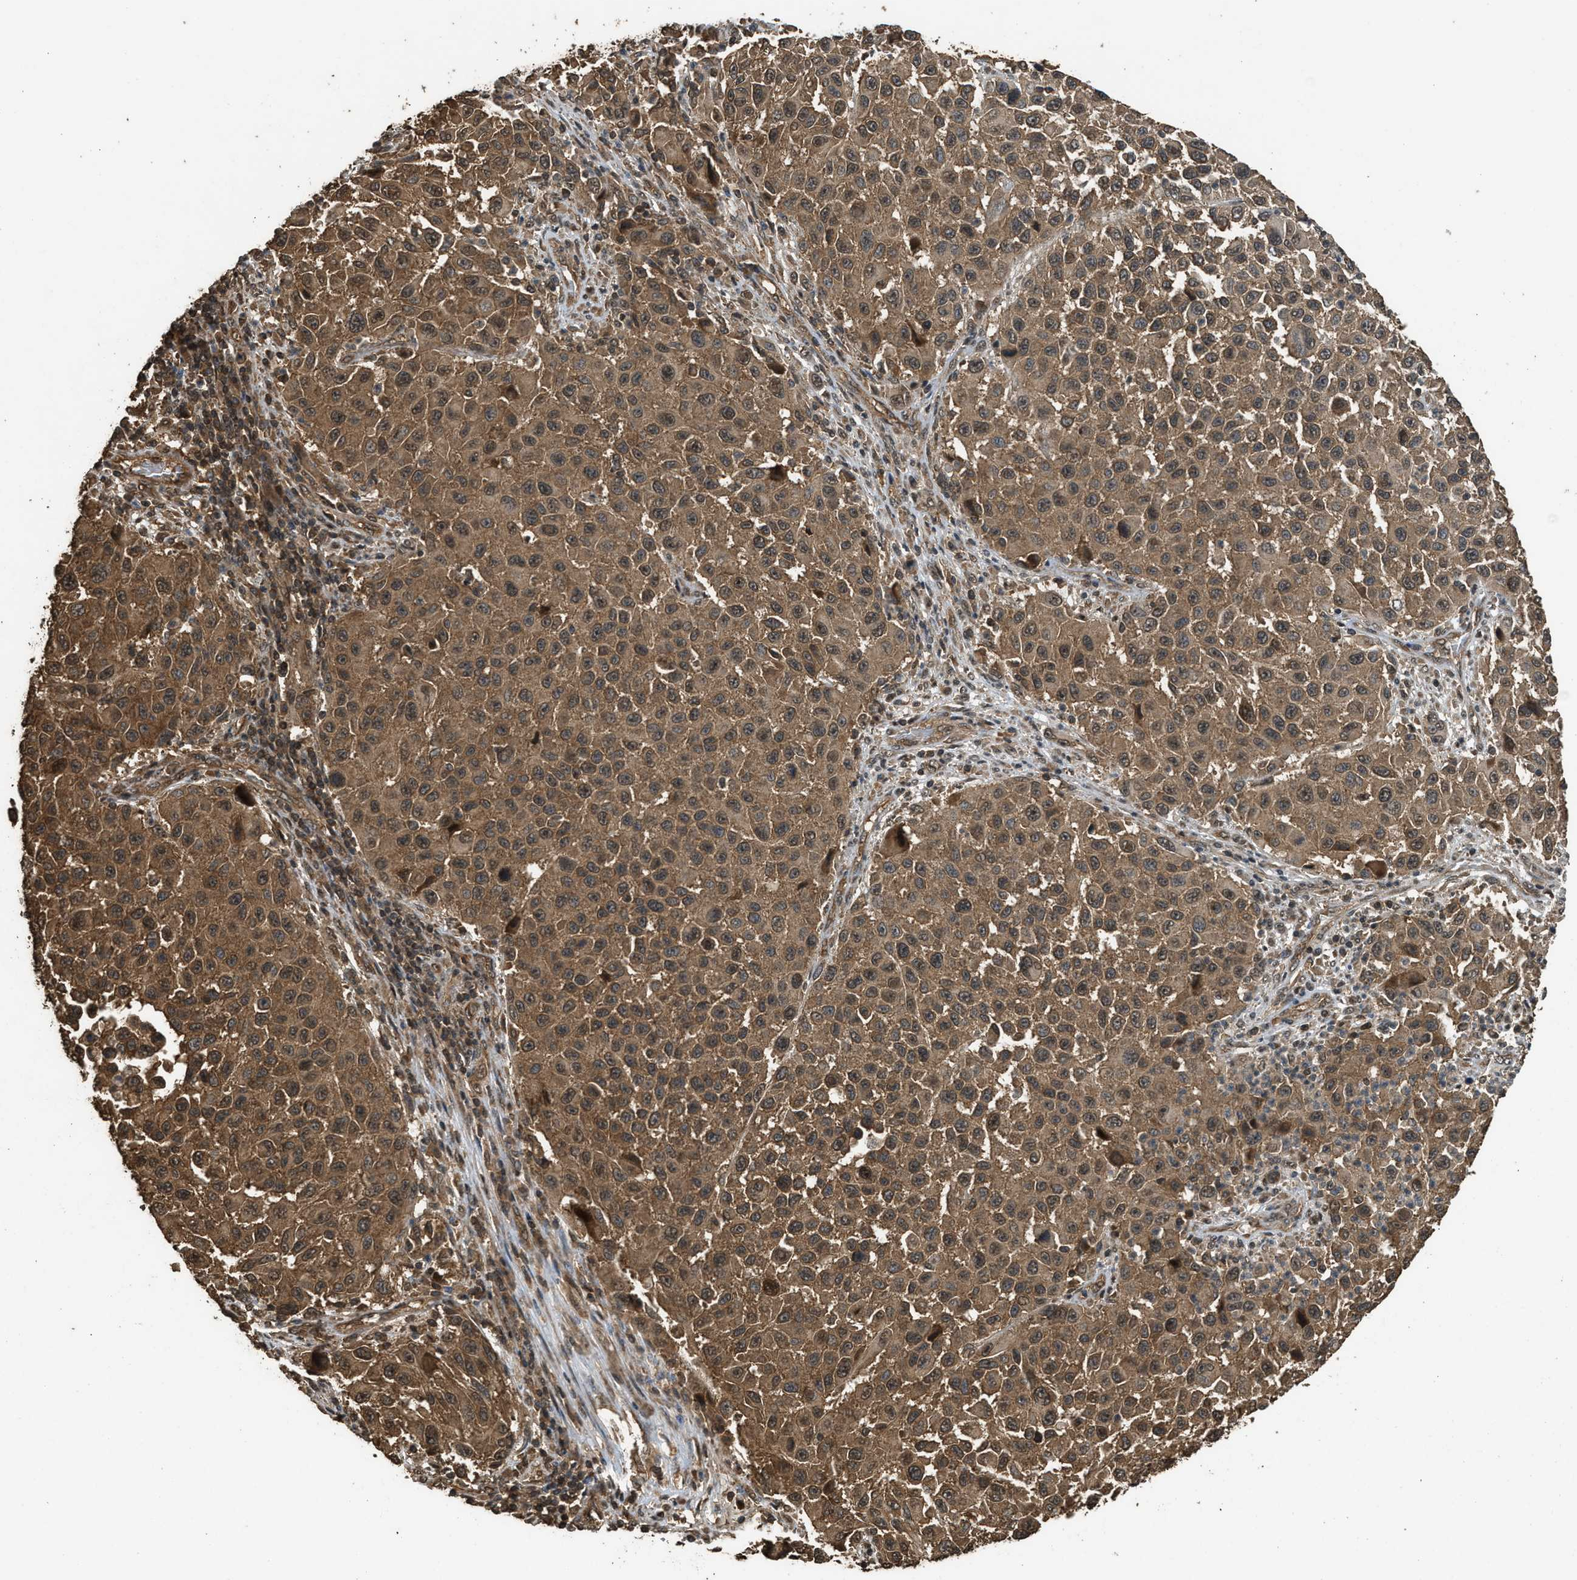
{"staining": {"intensity": "moderate", "quantity": ">75%", "location": "cytoplasmic/membranous"}, "tissue": "melanoma", "cell_type": "Tumor cells", "image_type": "cancer", "snomed": [{"axis": "morphology", "description": "Malignant melanoma, Metastatic site"}, {"axis": "topography", "description": "Lymph node"}], "caption": "Protein expression analysis of human malignant melanoma (metastatic site) reveals moderate cytoplasmic/membranous expression in approximately >75% of tumor cells.", "gene": "MYBL2", "patient": {"sex": "male", "age": 61}}